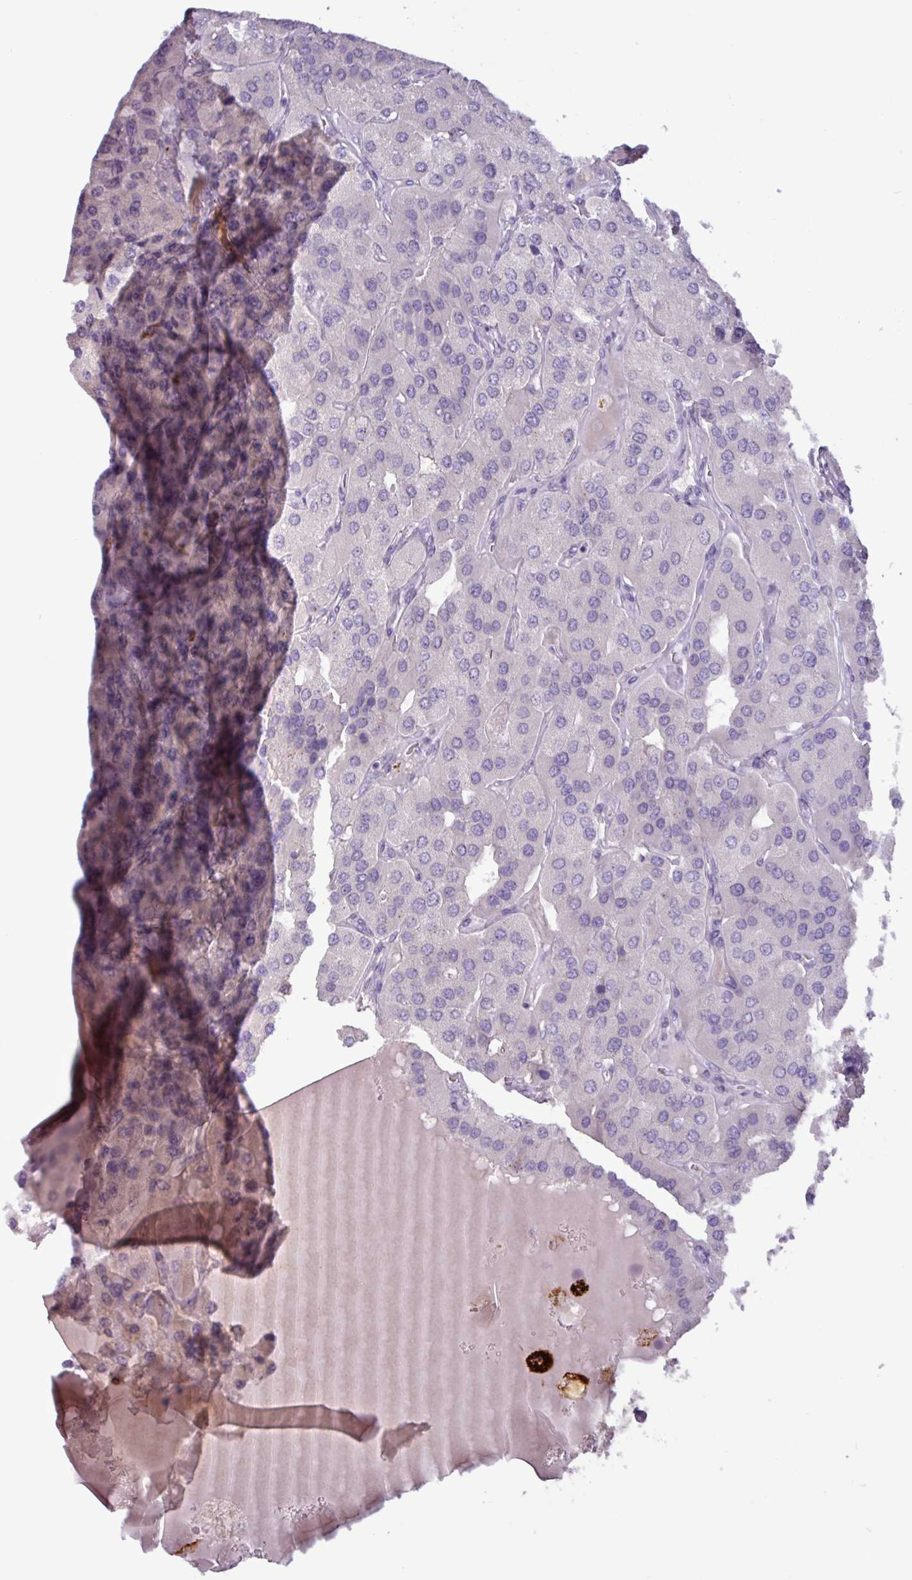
{"staining": {"intensity": "negative", "quantity": "none", "location": "none"}, "tissue": "parathyroid gland", "cell_type": "Glandular cells", "image_type": "normal", "snomed": [{"axis": "morphology", "description": "Normal tissue, NOS"}, {"axis": "morphology", "description": "Adenoma, NOS"}, {"axis": "topography", "description": "Parathyroid gland"}], "caption": "Immunohistochemistry photomicrograph of normal parathyroid gland: human parathyroid gland stained with DAB (3,3'-diaminobenzidine) displays no significant protein expression in glandular cells.", "gene": "PLIN2", "patient": {"sex": "female", "age": 86}}